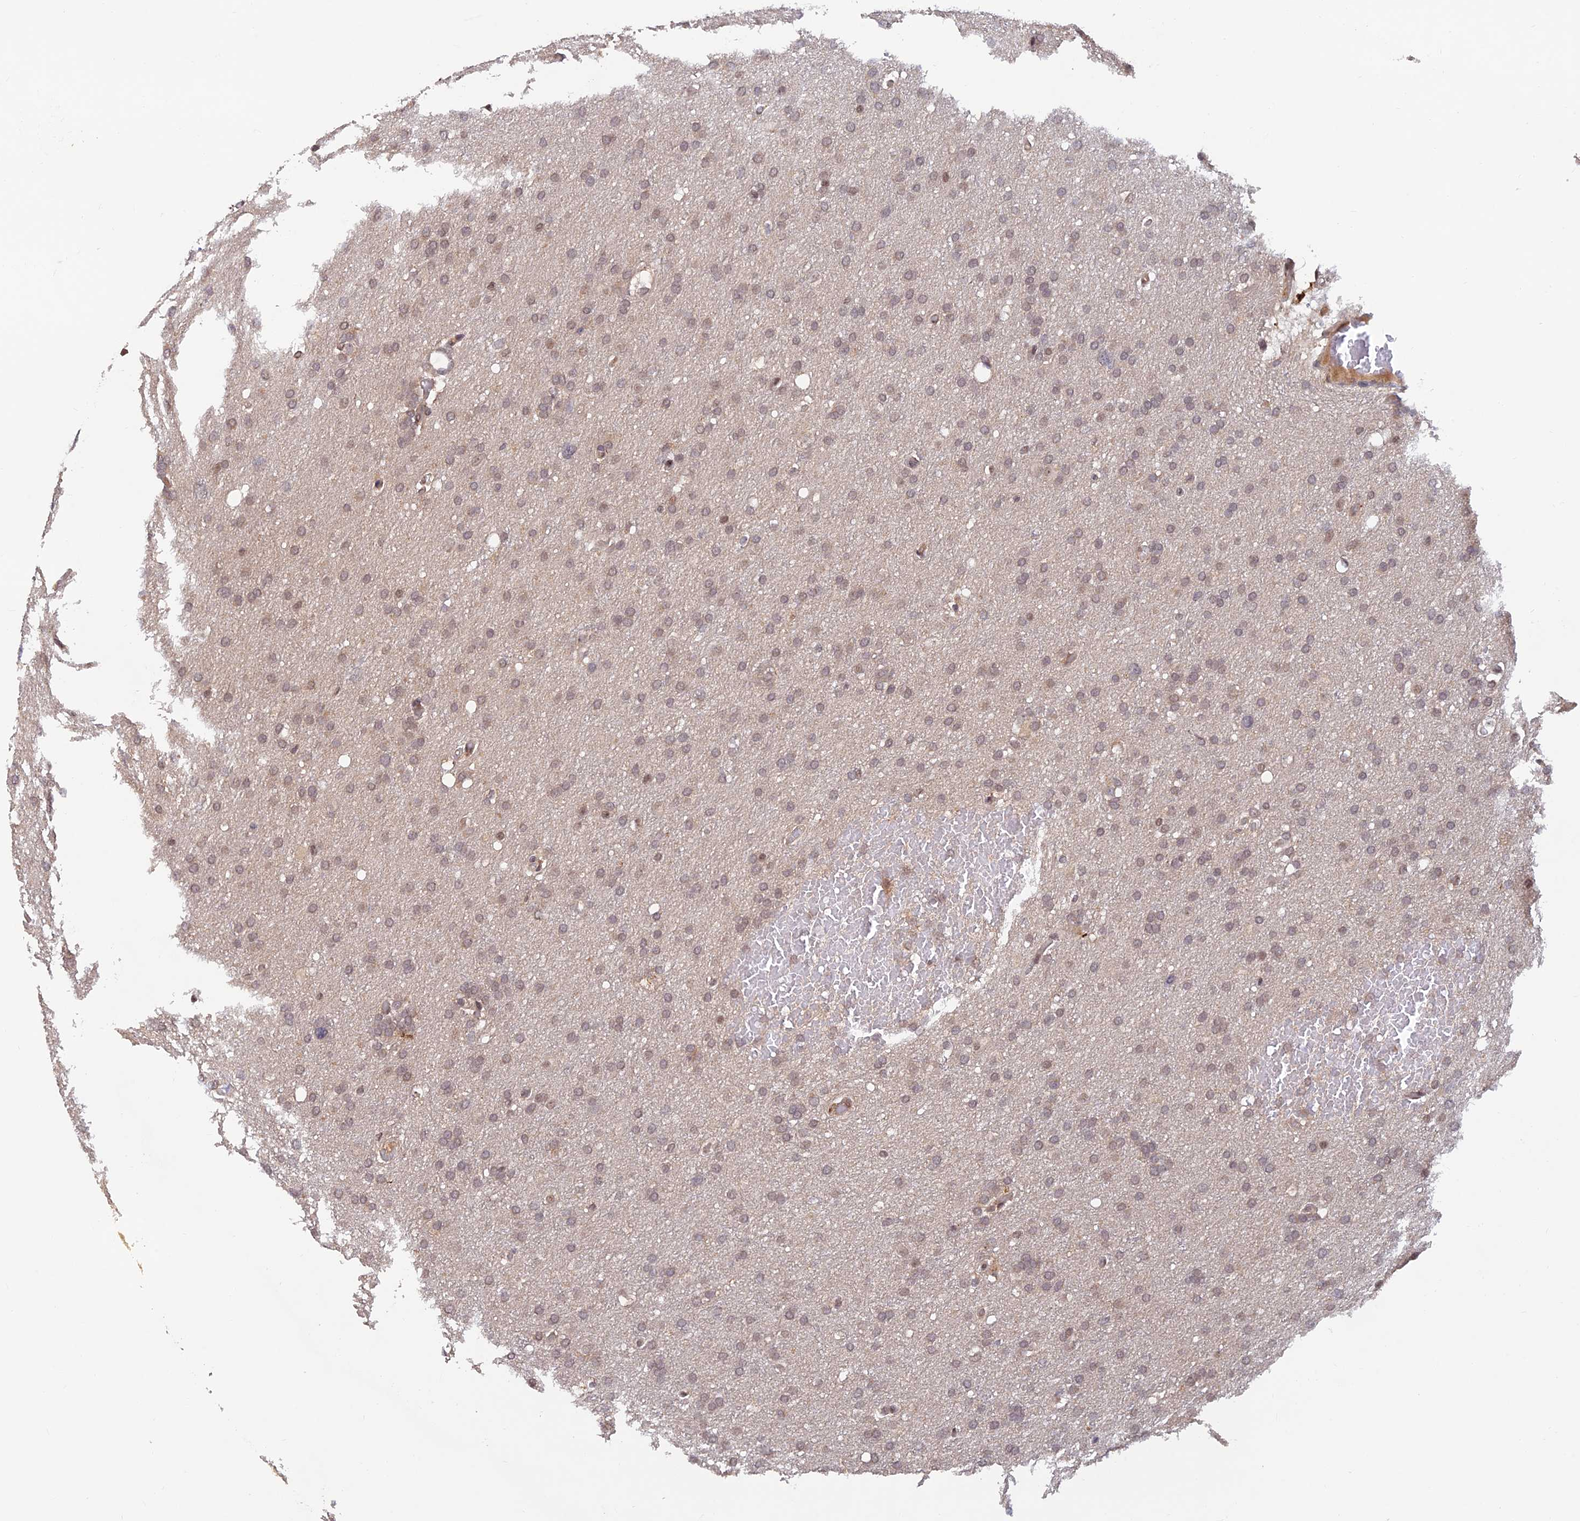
{"staining": {"intensity": "weak", "quantity": "25%-75%", "location": "cytoplasmic/membranous"}, "tissue": "glioma", "cell_type": "Tumor cells", "image_type": "cancer", "snomed": [{"axis": "morphology", "description": "Glioma, malignant, High grade"}, {"axis": "topography", "description": "Cerebral cortex"}], "caption": "High-power microscopy captured an immunohistochemistry micrograph of glioma, revealing weak cytoplasmic/membranous expression in approximately 25%-75% of tumor cells.", "gene": "ZNF565", "patient": {"sex": "female", "age": 36}}